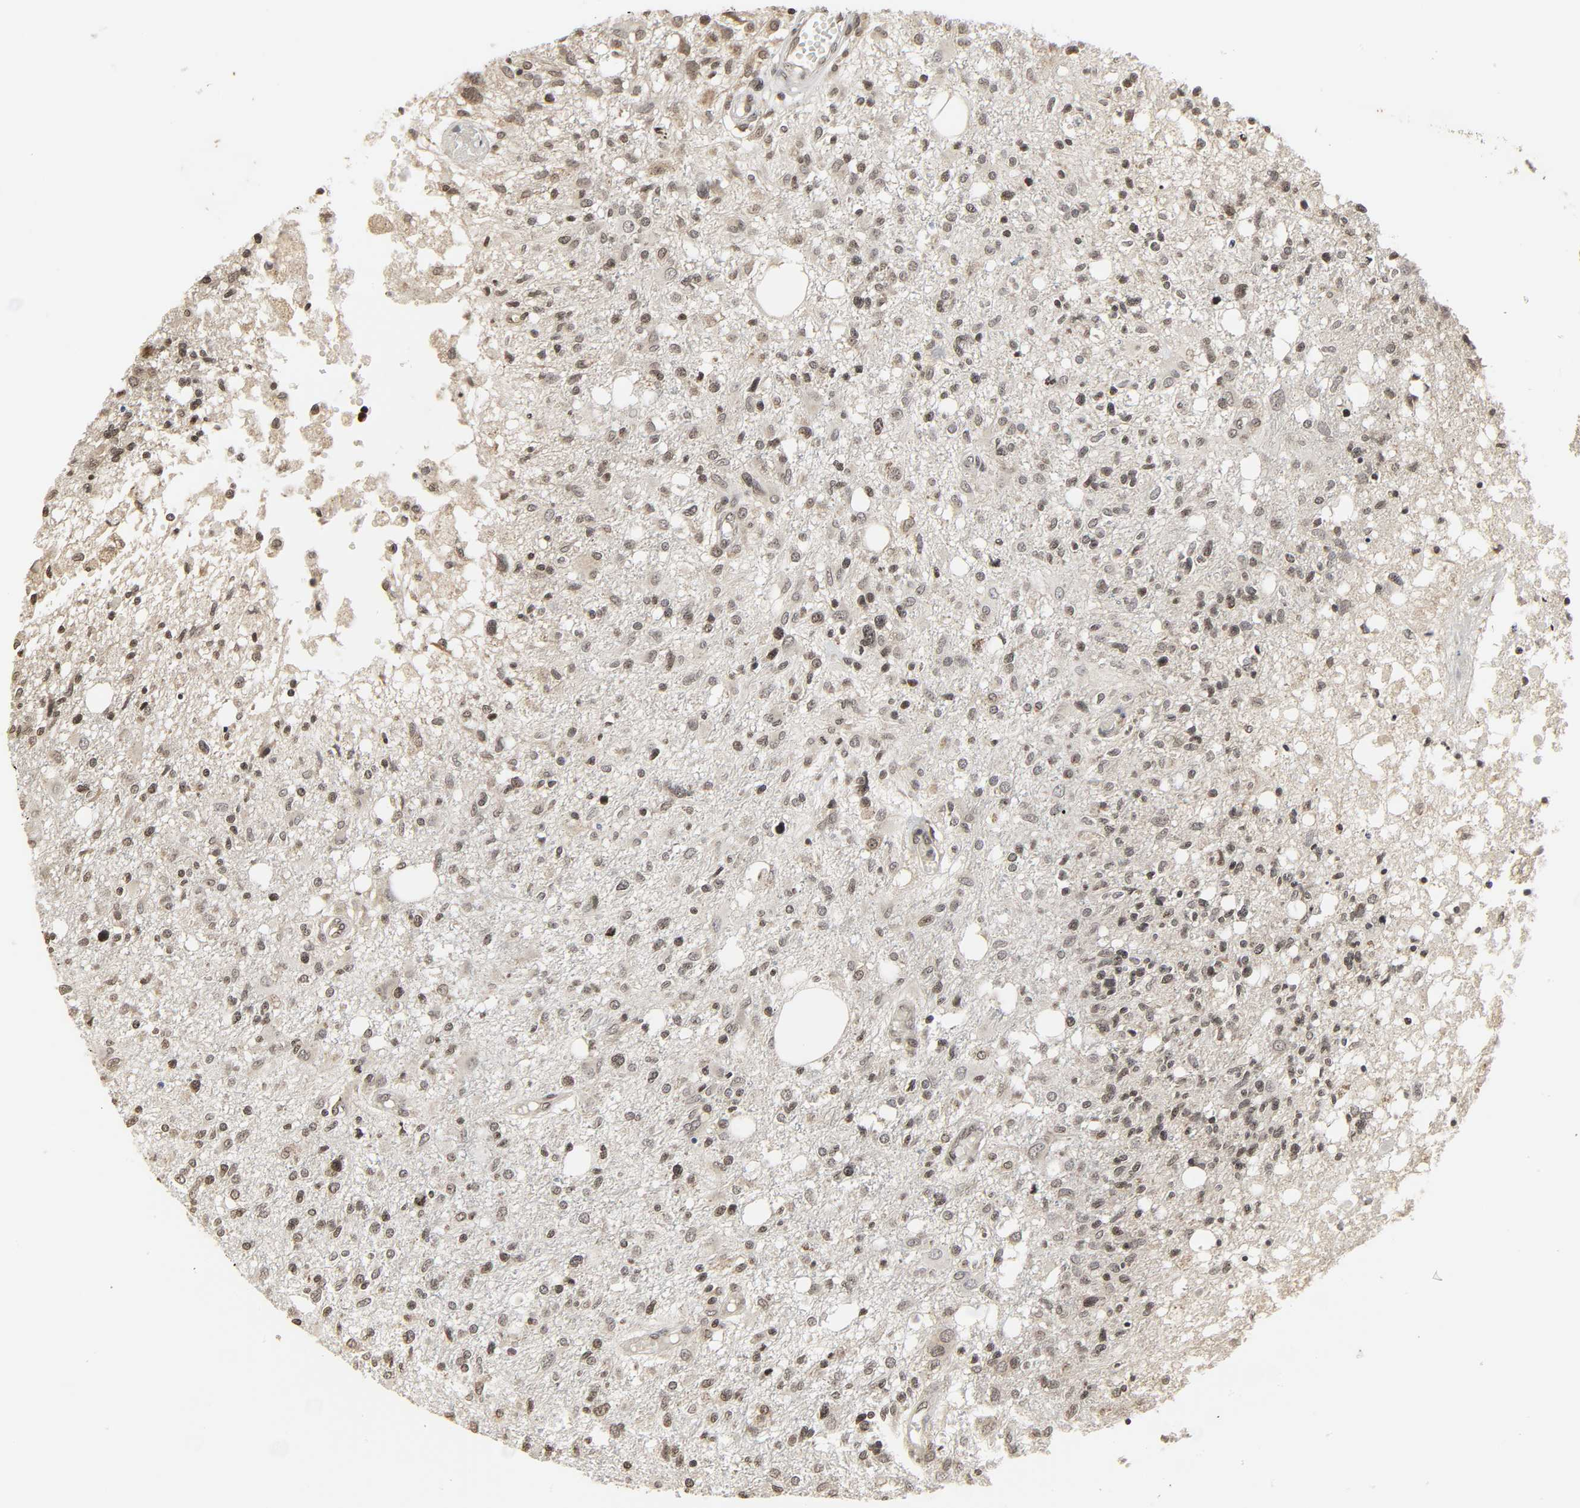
{"staining": {"intensity": "weak", "quantity": "25%-75%", "location": "nuclear"}, "tissue": "glioma", "cell_type": "Tumor cells", "image_type": "cancer", "snomed": [{"axis": "morphology", "description": "Glioma, malignant, High grade"}, {"axis": "topography", "description": "Cerebral cortex"}], "caption": "An immunohistochemistry (IHC) photomicrograph of neoplastic tissue is shown. Protein staining in brown labels weak nuclear positivity in malignant glioma (high-grade) within tumor cells.", "gene": "XRCC1", "patient": {"sex": "male", "age": 76}}